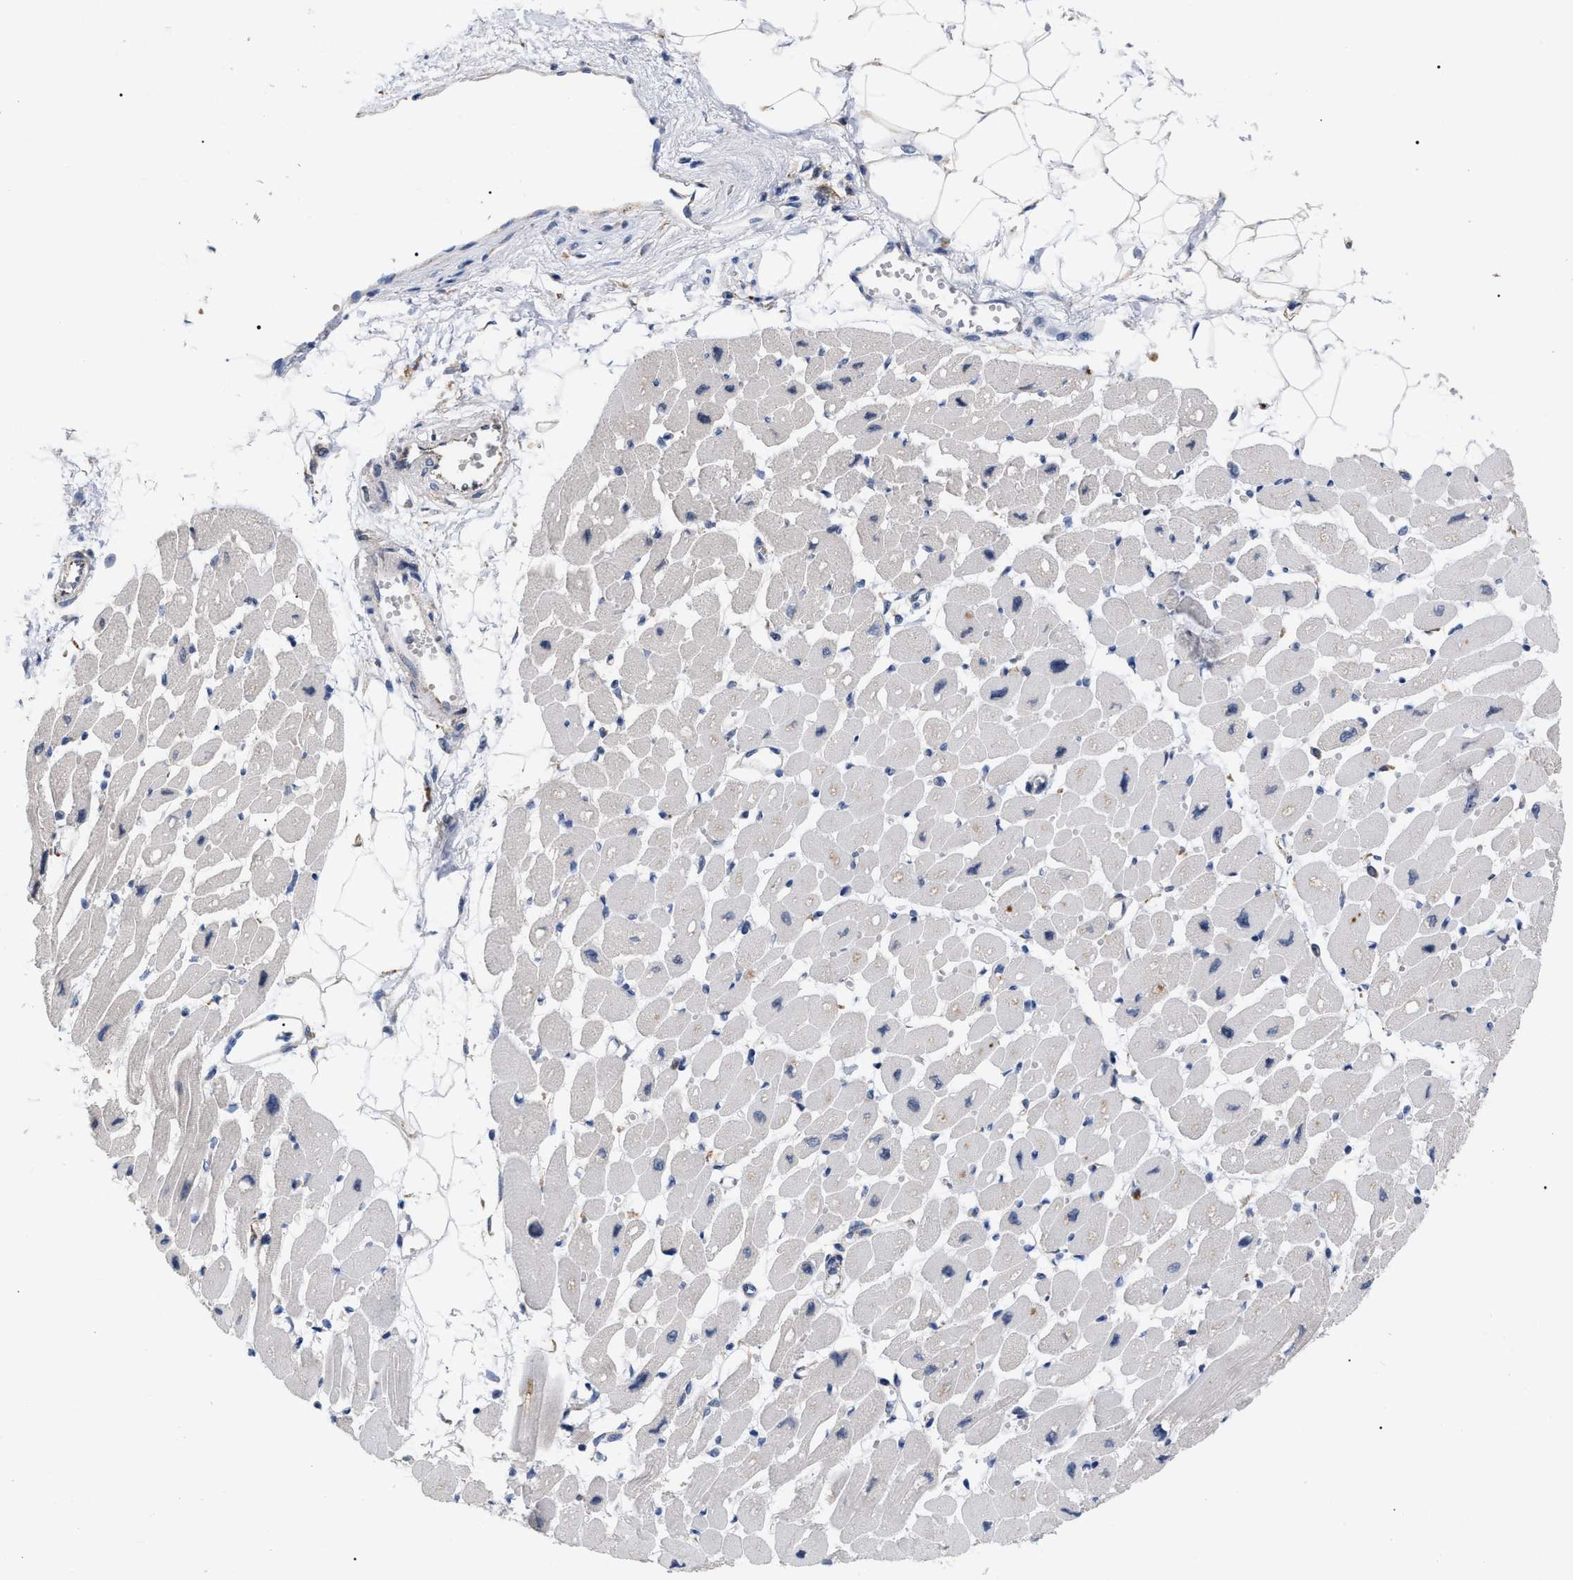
{"staining": {"intensity": "weak", "quantity": "<25%", "location": "nuclear"}, "tissue": "heart muscle", "cell_type": "Cardiomyocytes", "image_type": "normal", "snomed": [{"axis": "morphology", "description": "Normal tissue, NOS"}, {"axis": "topography", "description": "Heart"}], "caption": "Image shows no significant protein expression in cardiomyocytes of unremarkable heart muscle.", "gene": "UPF1", "patient": {"sex": "female", "age": 54}}